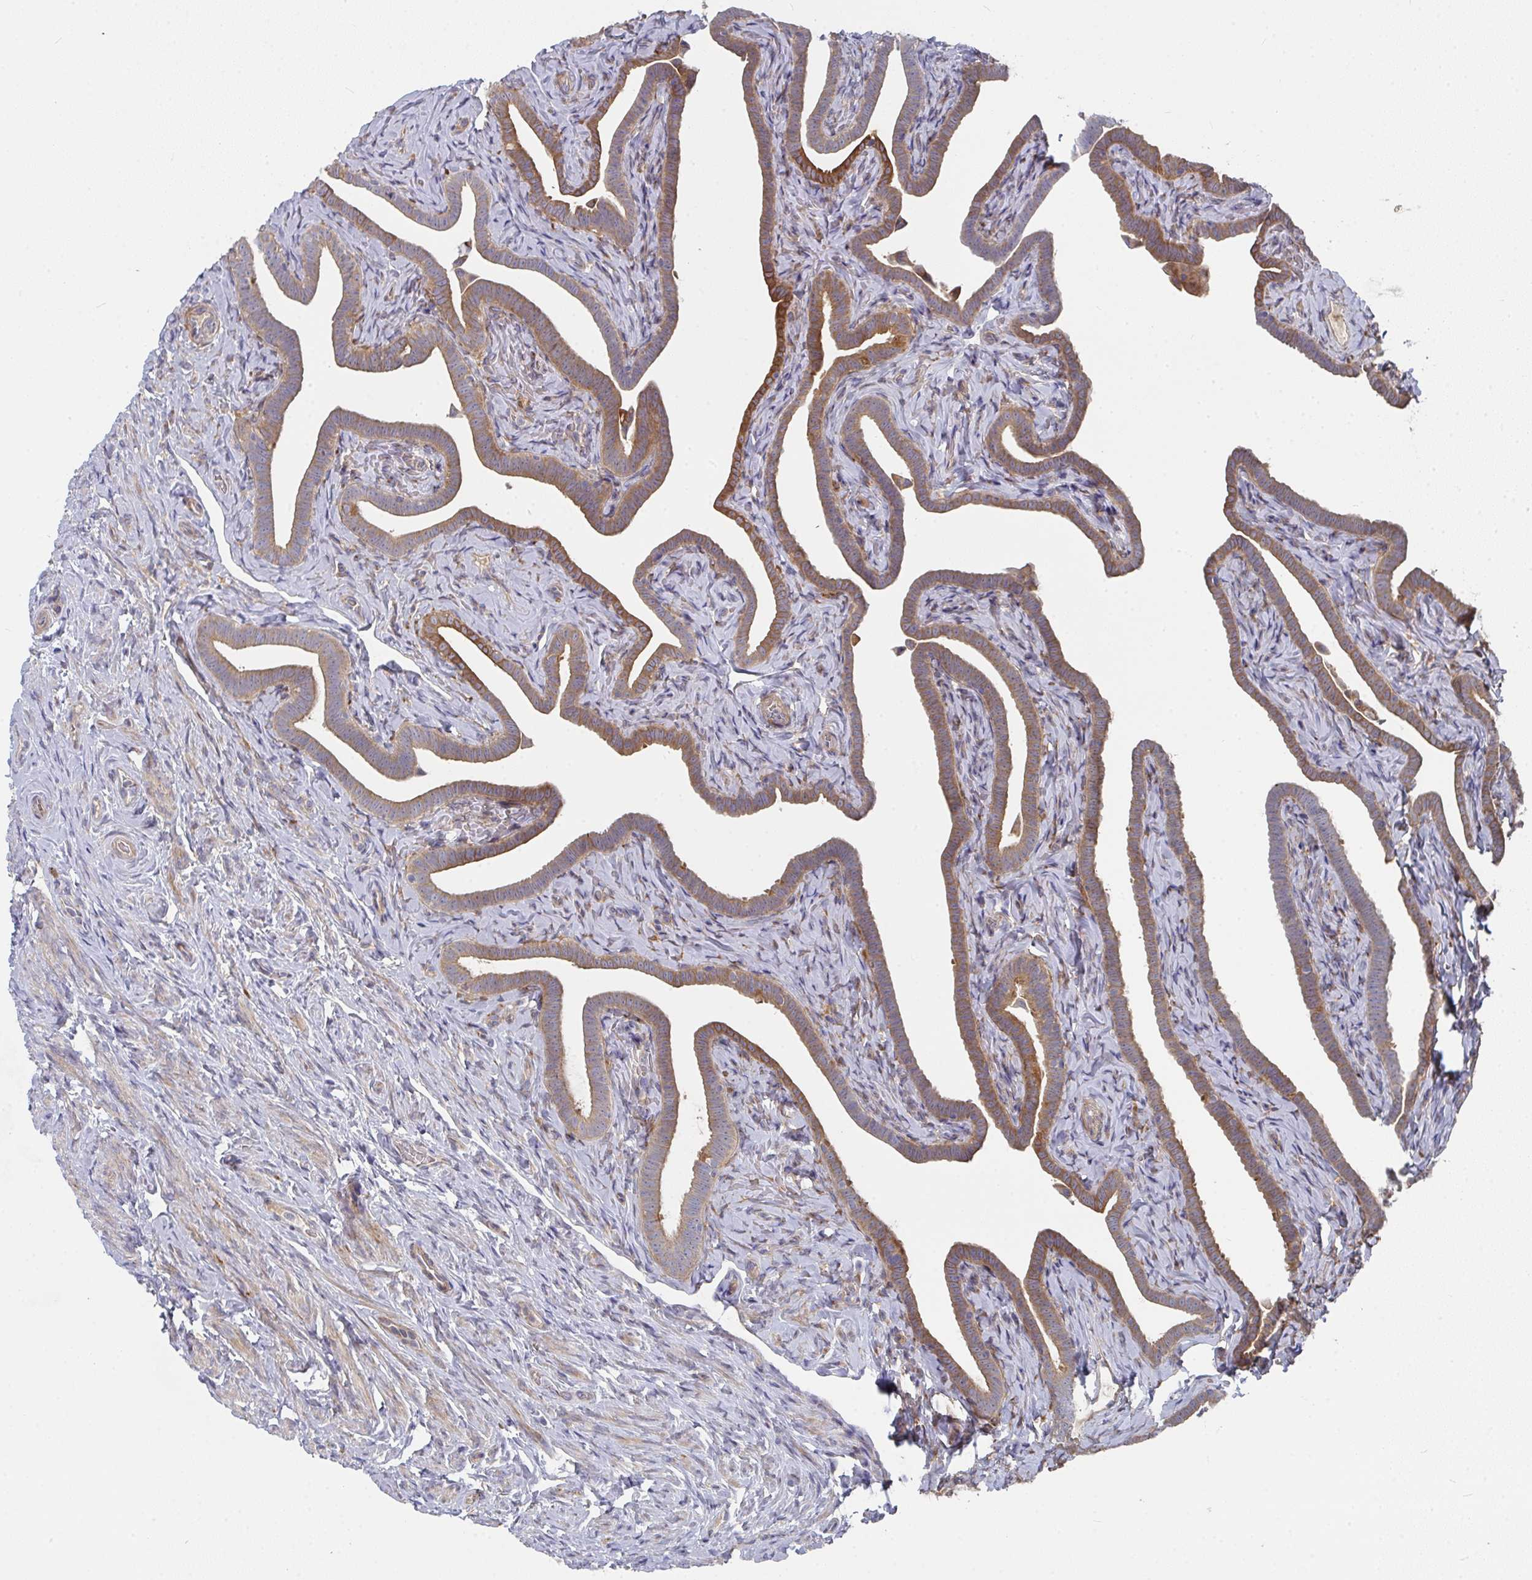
{"staining": {"intensity": "moderate", "quantity": ">75%", "location": "cytoplasmic/membranous"}, "tissue": "fallopian tube", "cell_type": "Glandular cells", "image_type": "normal", "snomed": [{"axis": "morphology", "description": "Normal tissue, NOS"}, {"axis": "topography", "description": "Fallopian tube"}], "caption": "Protein expression analysis of normal human fallopian tube reveals moderate cytoplasmic/membranous staining in about >75% of glandular cells. The protein is shown in brown color, while the nuclei are stained blue.", "gene": "RHEBL1", "patient": {"sex": "female", "age": 69}}